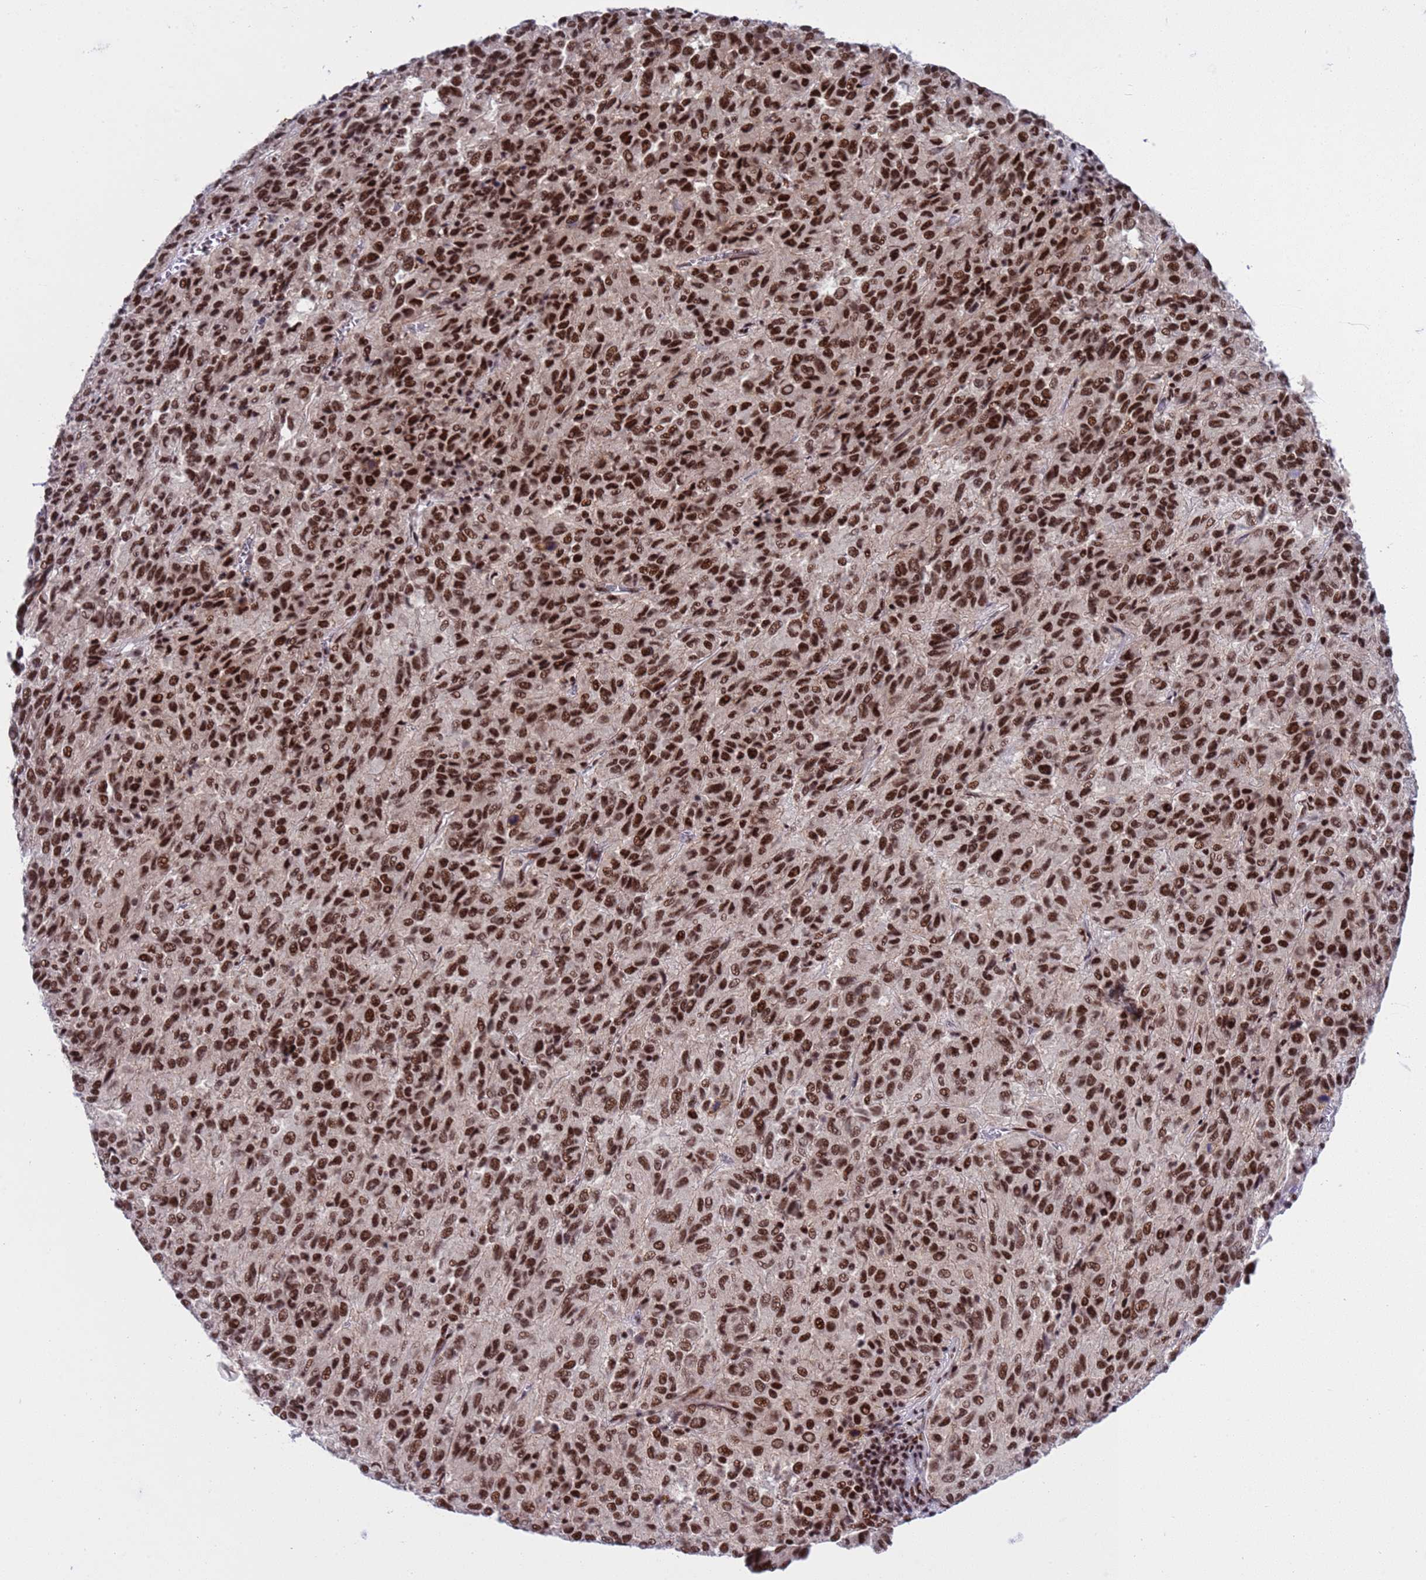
{"staining": {"intensity": "strong", "quantity": ">75%", "location": "nuclear"}, "tissue": "melanoma", "cell_type": "Tumor cells", "image_type": "cancer", "snomed": [{"axis": "morphology", "description": "Malignant melanoma, Metastatic site"}, {"axis": "topography", "description": "Lung"}], "caption": "Brown immunohistochemical staining in malignant melanoma (metastatic site) shows strong nuclear expression in about >75% of tumor cells.", "gene": "THOC2", "patient": {"sex": "male", "age": 64}}